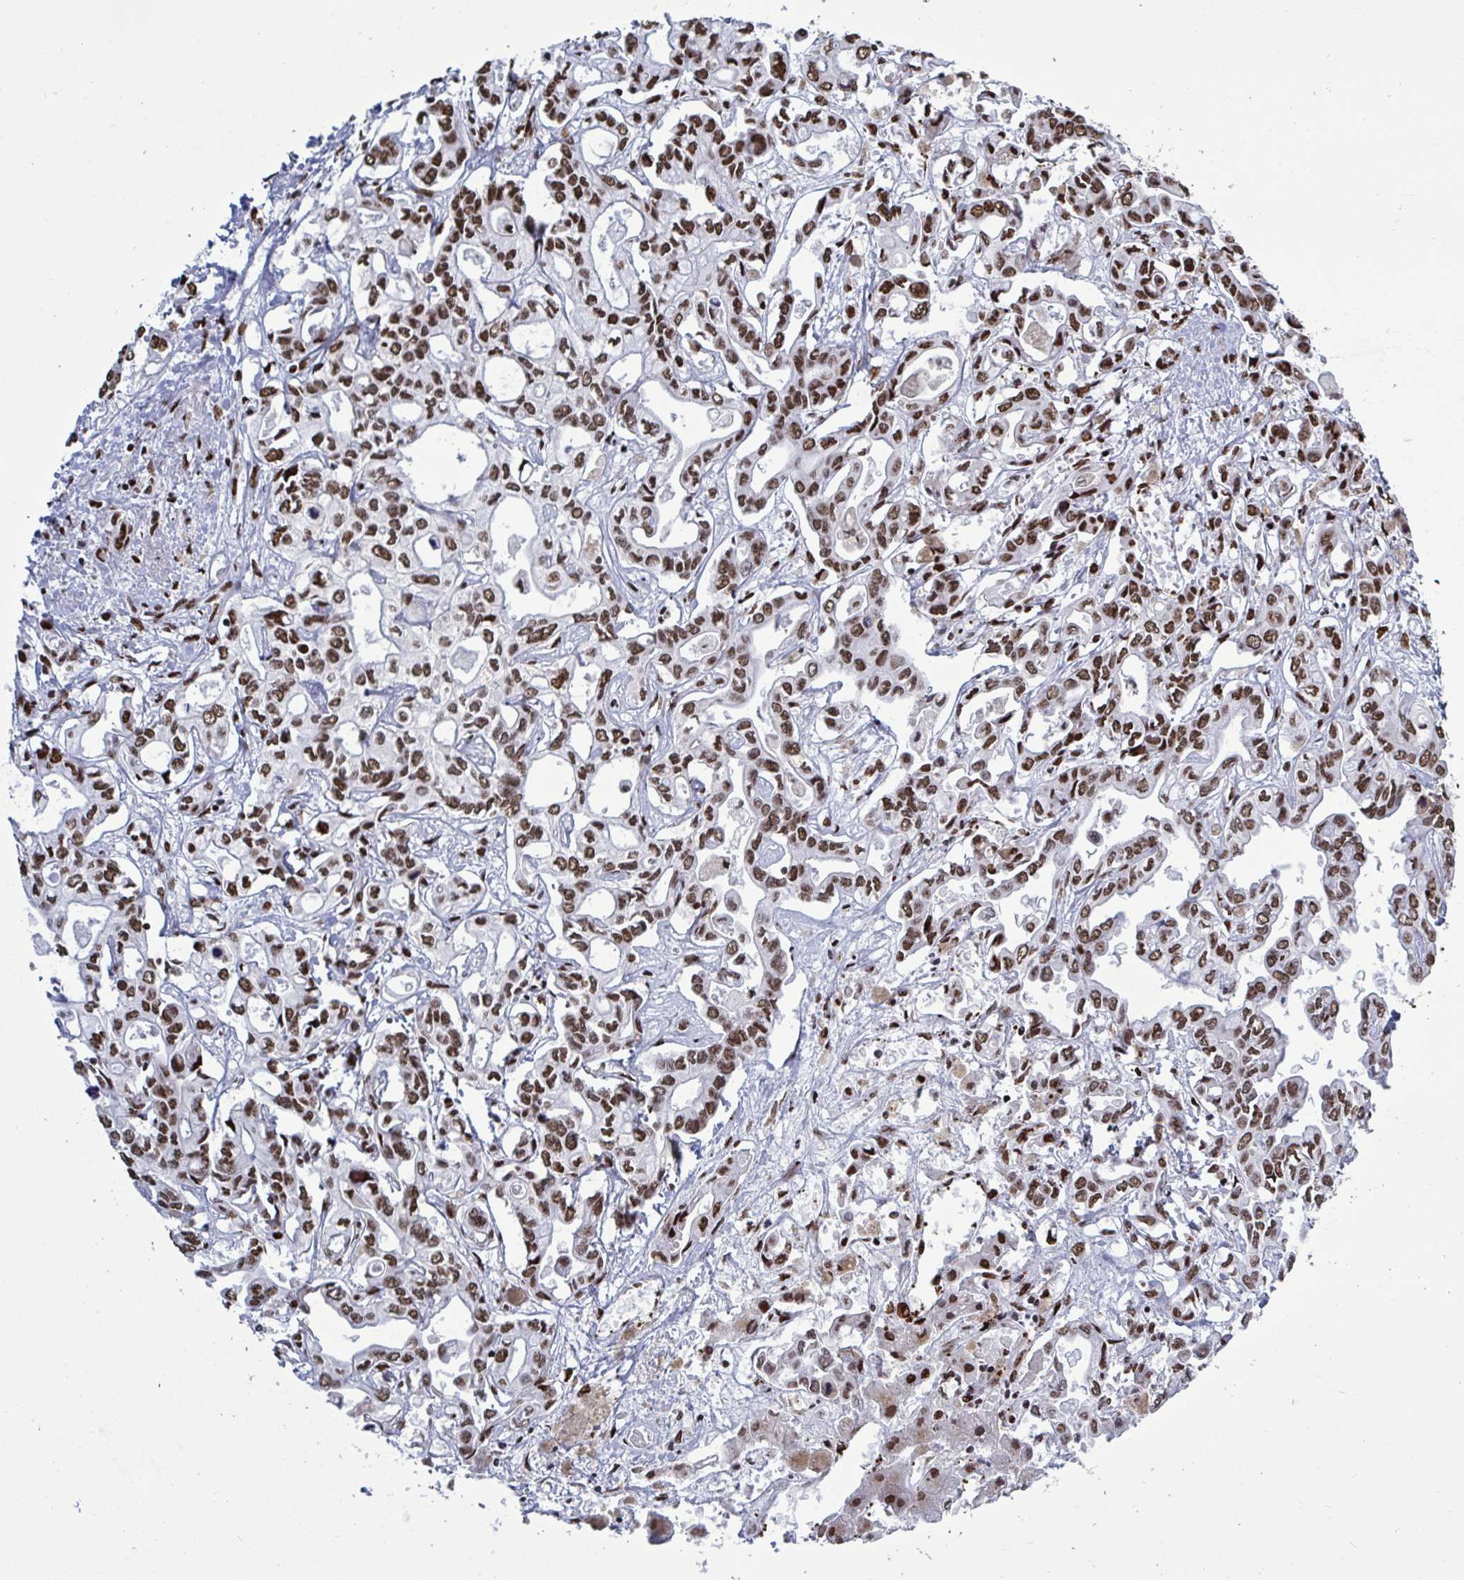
{"staining": {"intensity": "strong", "quantity": ">75%", "location": "nuclear"}, "tissue": "liver cancer", "cell_type": "Tumor cells", "image_type": "cancer", "snomed": [{"axis": "morphology", "description": "Cholangiocarcinoma"}, {"axis": "topography", "description": "Liver"}], "caption": "Human liver cancer (cholangiocarcinoma) stained with a brown dye displays strong nuclear positive positivity in approximately >75% of tumor cells.", "gene": "ZNF607", "patient": {"sex": "female", "age": 64}}